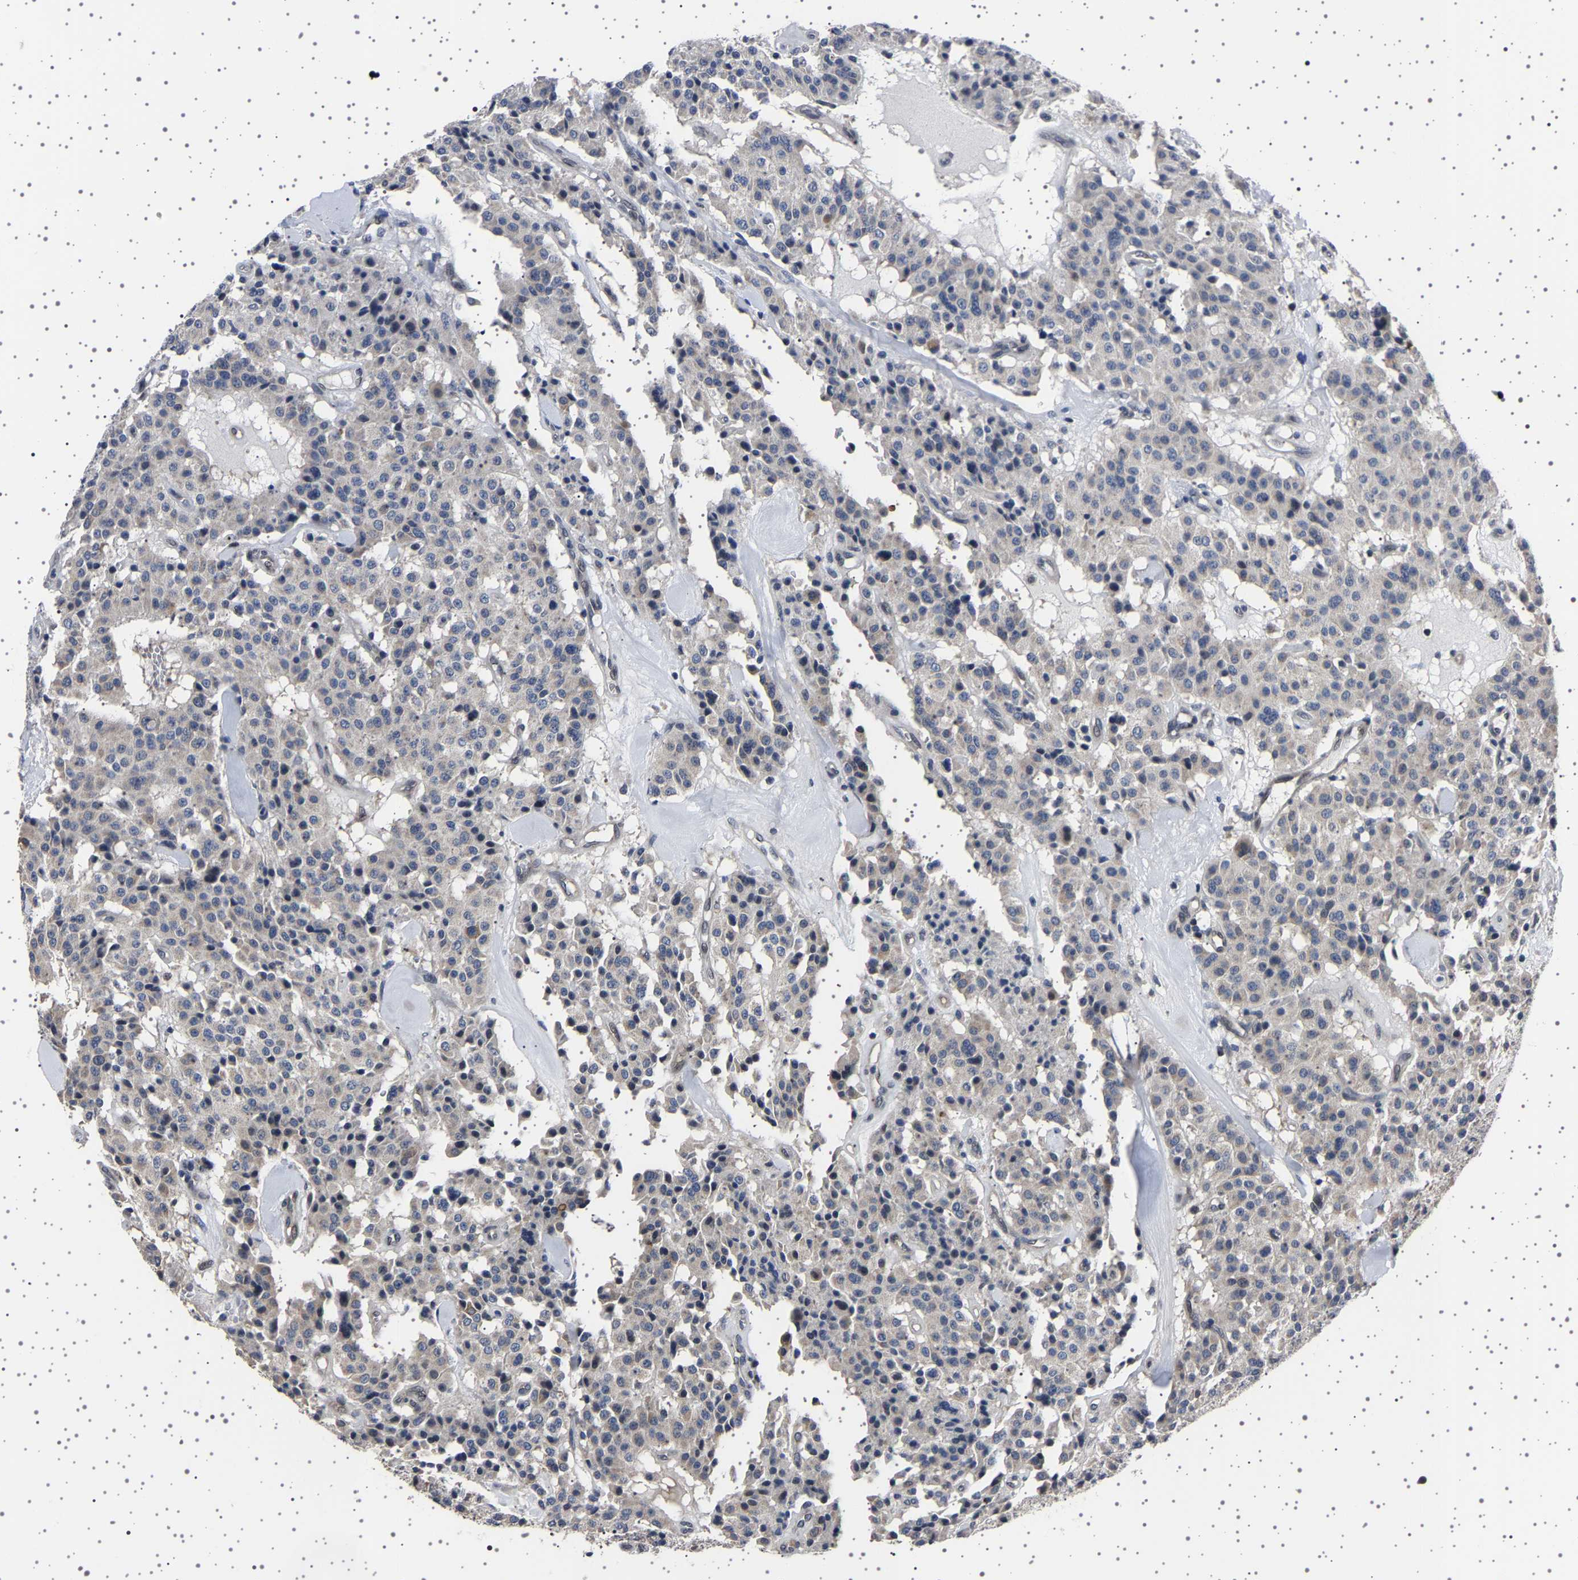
{"staining": {"intensity": "negative", "quantity": "none", "location": "none"}, "tissue": "carcinoid", "cell_type": "Tumor cells", "image_type": "cancer", "snomed": [{"axis": "morphology", "description": "Carcinoid, malignant, NOS"}, {"axis": "topography", "description": "Lung"}], "caption": "Malignant carcinoid was stained to show a protein in brown. There is no significant positivity in tumor cells. Brightfield microscopy of IHC stained with DAB (3,3'-diaminobenzidine) (brown) and hematoxylin (blue), captured at high magnification.", "gene": "IL10RB", "patient": {"sex": "male", "age": 30}}